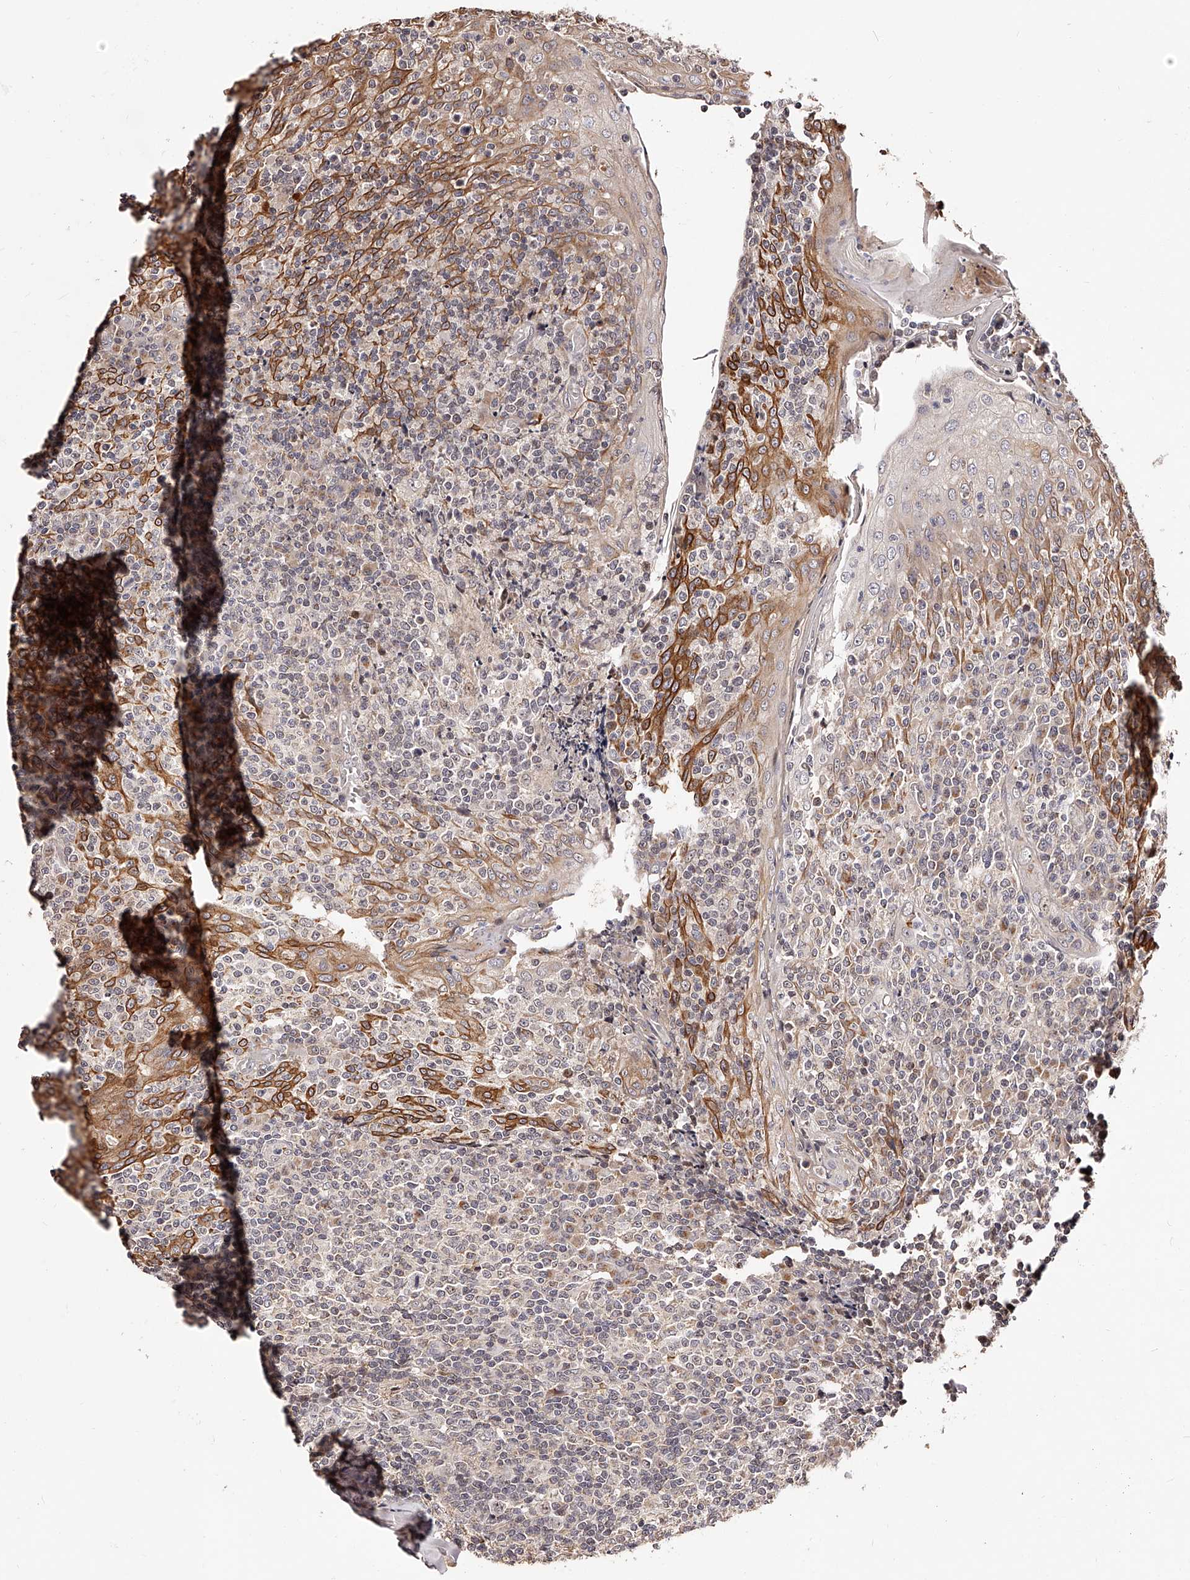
{"staining": {"intensity": "negative", "quantity": "none", "location": "none"}, "tissue": "tonsil", "cell_type": "Germinal center cells", "image_type": "normal", "snomed": [{"axis": "morphology", "description": "Normal tissue, NOS"}, {"axis": "topography", "description": "Tonsil"}], "caption": "Germinal center cells are negative for protein expression in normal human tonsil. Nuclei are stained in blue.", "gene": "ZNF502", "patient": {"sex": "female", "age": 19}}